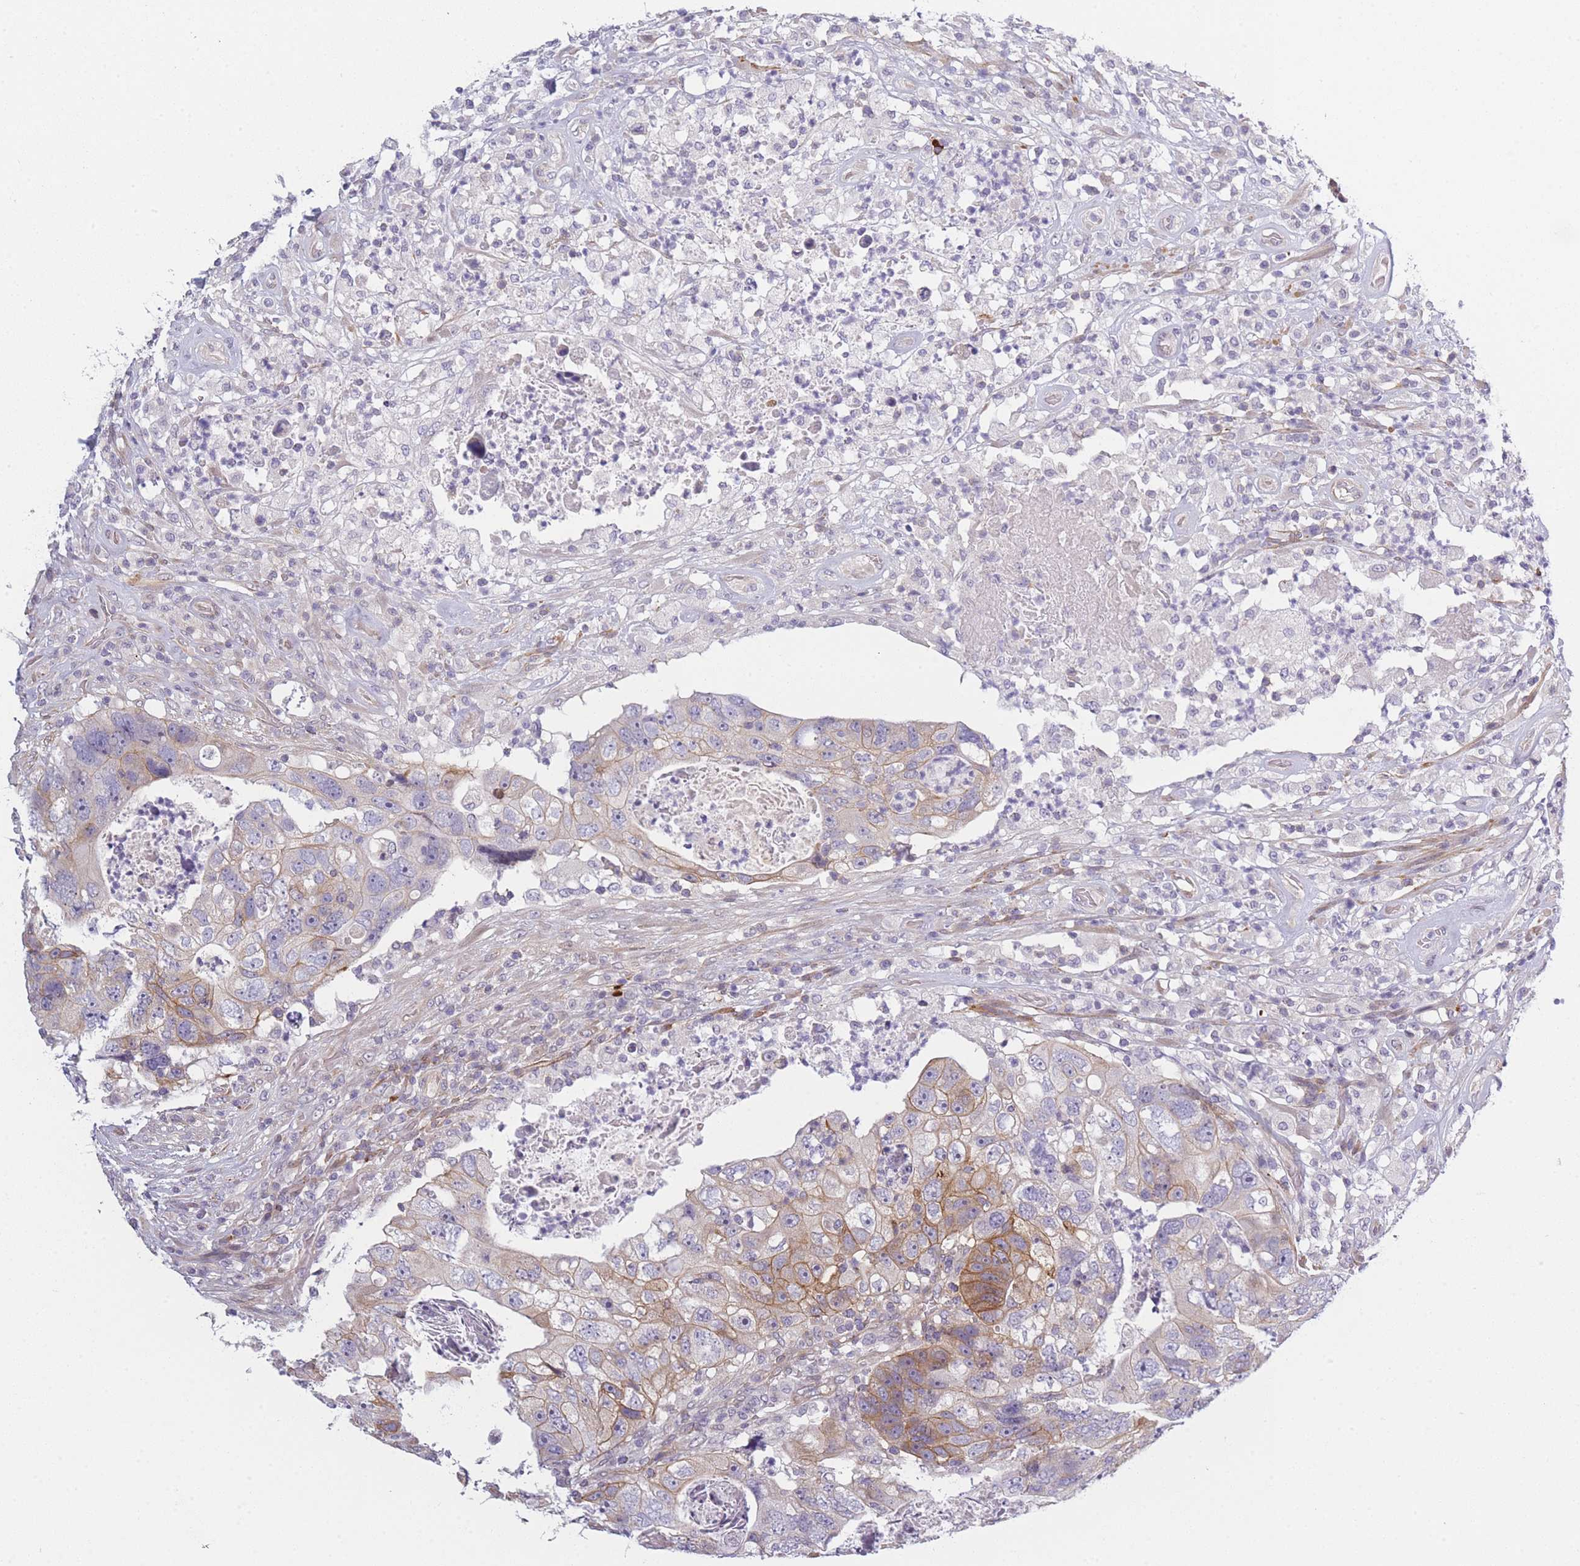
{"staining": {"intensity": "moderate", "quantity": "25%-75%", "location": "cytoplasmic/membranous"}, "tissue": "colorectal cancer", "cell_type": "Tumor cells", "image_type": "cancer", "snomed": [{"axis": "morphology", "description": "Adenocarcinoma, NOS"}, {"axis": "topography", "description": "Rectum"}], "caption": "Immunohistochemistry (IHC) micrograph of human adenocarcinoma (colorectal) stained for a protein (brown), which shows medium levels of moderate cytoplasmic/membranous positivity in about 25%-75% of tumor cells.", "gene": "SLC7A6", "patient": {"sex": "male", "age": 59}}